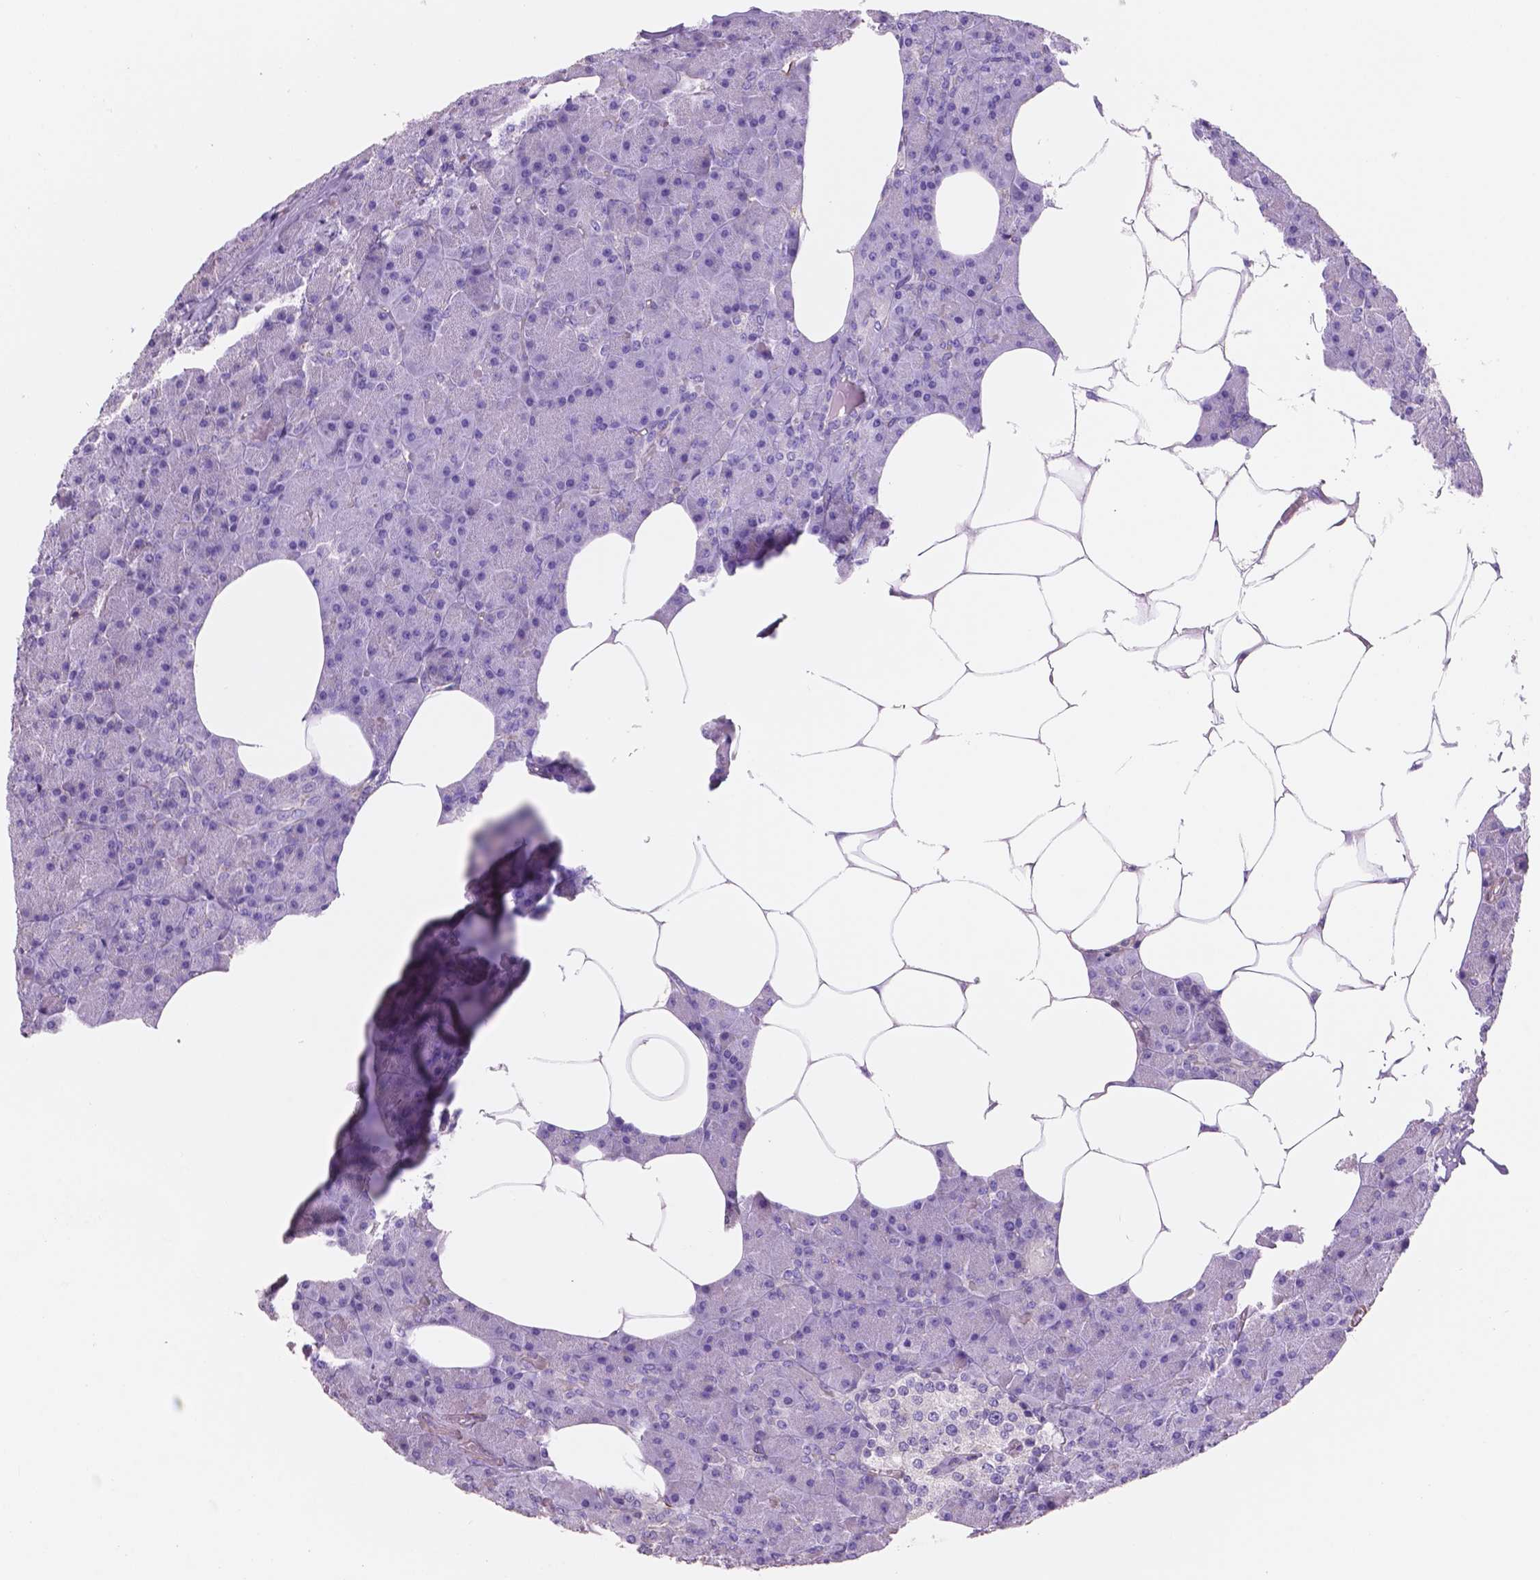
{"staining": {"intensity": "negative", "quantity": "none", "location": "none"}, "tissue": "pancreas", "cell_type": "Exocrine glandular cells", "image_type": "normal", "snomed": [{"axis": "morphology", "description": "Normal tissue, NOS"}, {"axis": "topography", "description": "Pancreas"}], "caption": "IHC micrograph of unremarkable pancreas: human pancreas stained with DAB (3,3'-diaminobenzidine) demonstrates no significant protein positivity in exocrine glandular cells.", "gene": "TOR2A", "patient": {"sex": "female", "age": 45}}